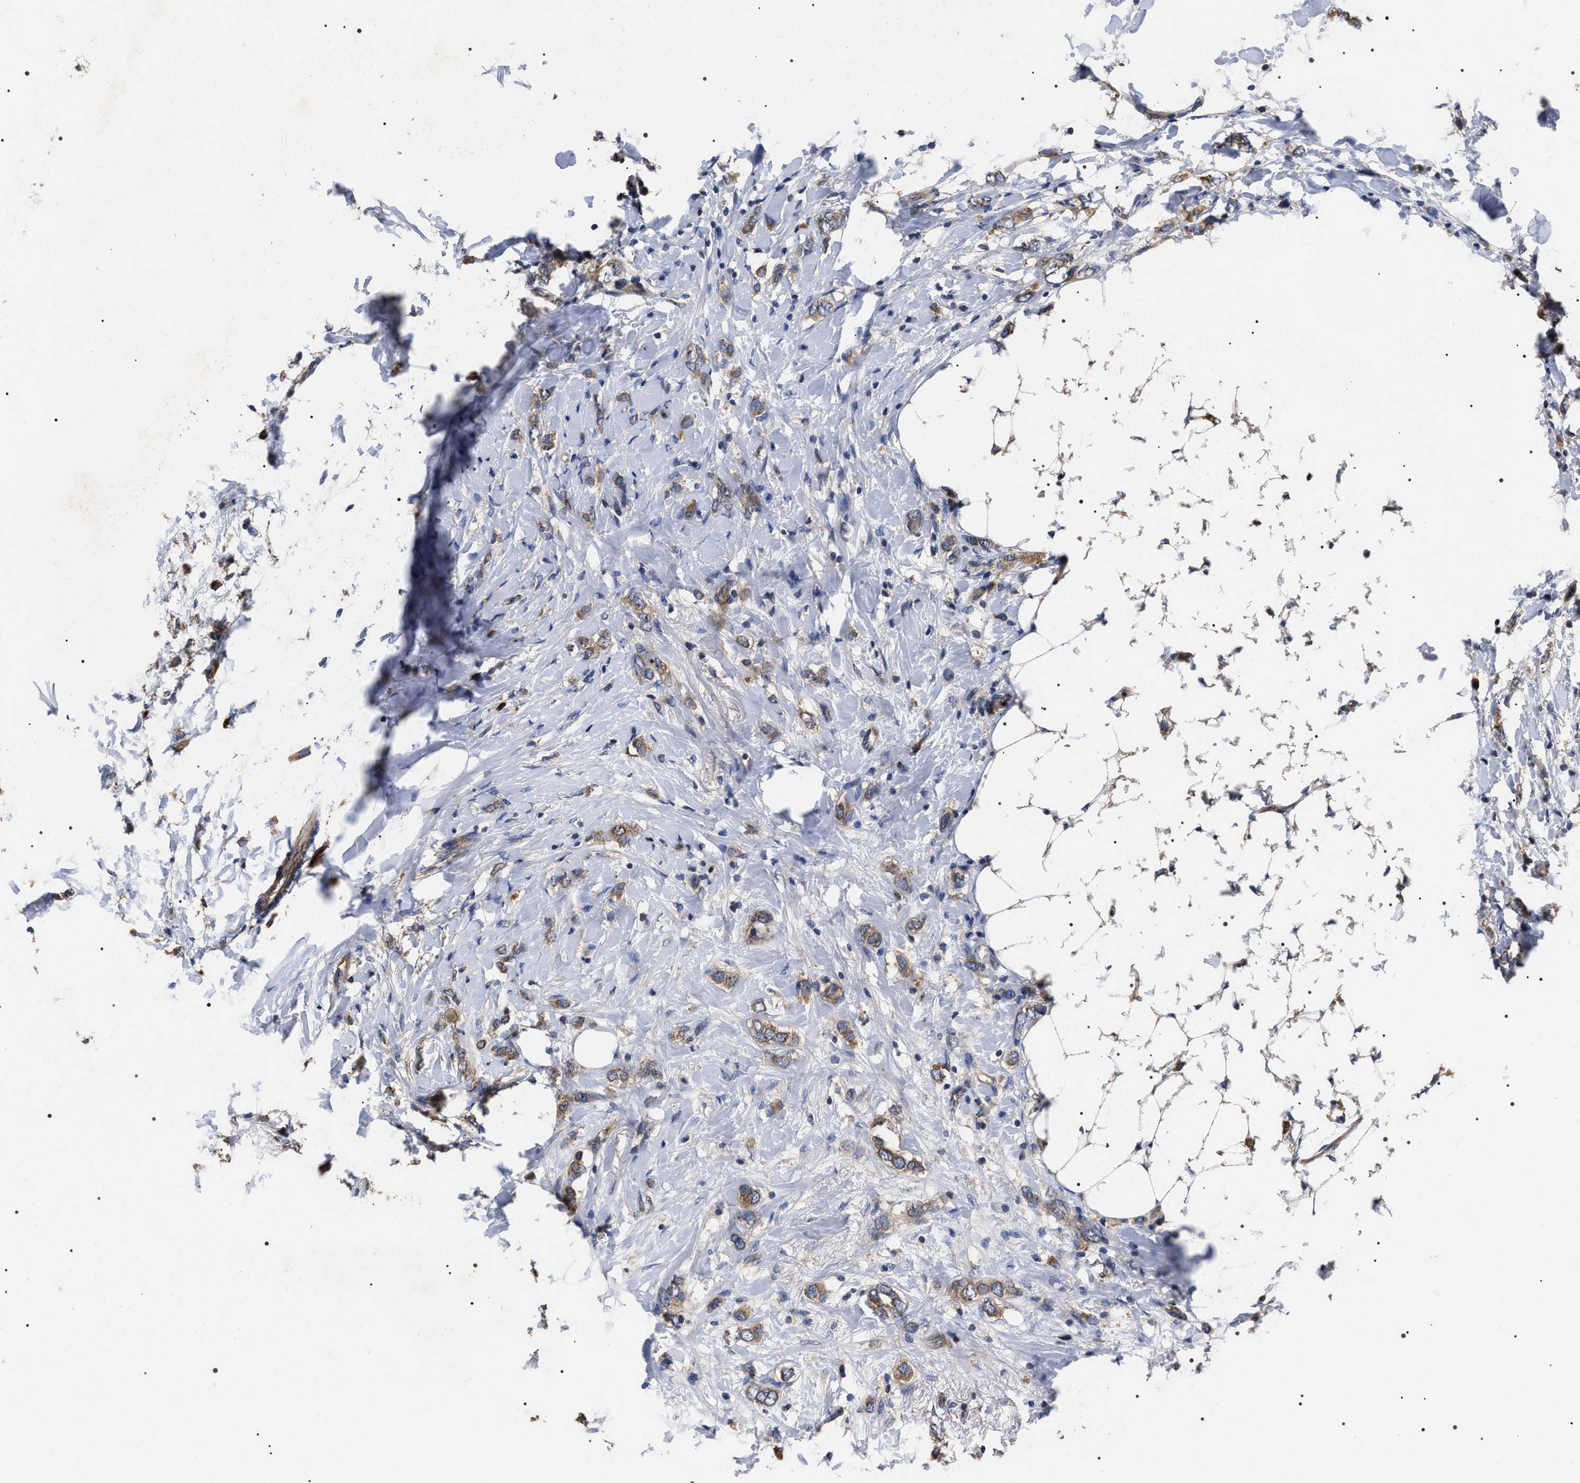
{"staining": {"intensity": "weak", "quantity": ">75%", "location": "cytoplasmic/membranous"}, "tissue": "breast cancer", "cell_type": "Tumor cells", "image_type": "cancer", "snomed": [{"axis": "morphology", "description": "Normal tissue, NOS"}, {"axis": "morphology", "description": "Lobular carcinoma"}, {"axis": "topography", "description": "Breast"}], "caption": "Protein analysis of lobular carcinoma (breast) tissue reveals weak cytoplasmic/membranous expression in approximately >75% of tumor cells.", "gene": "MIS18A", "patient": {"sex": "female", "age": 47}}